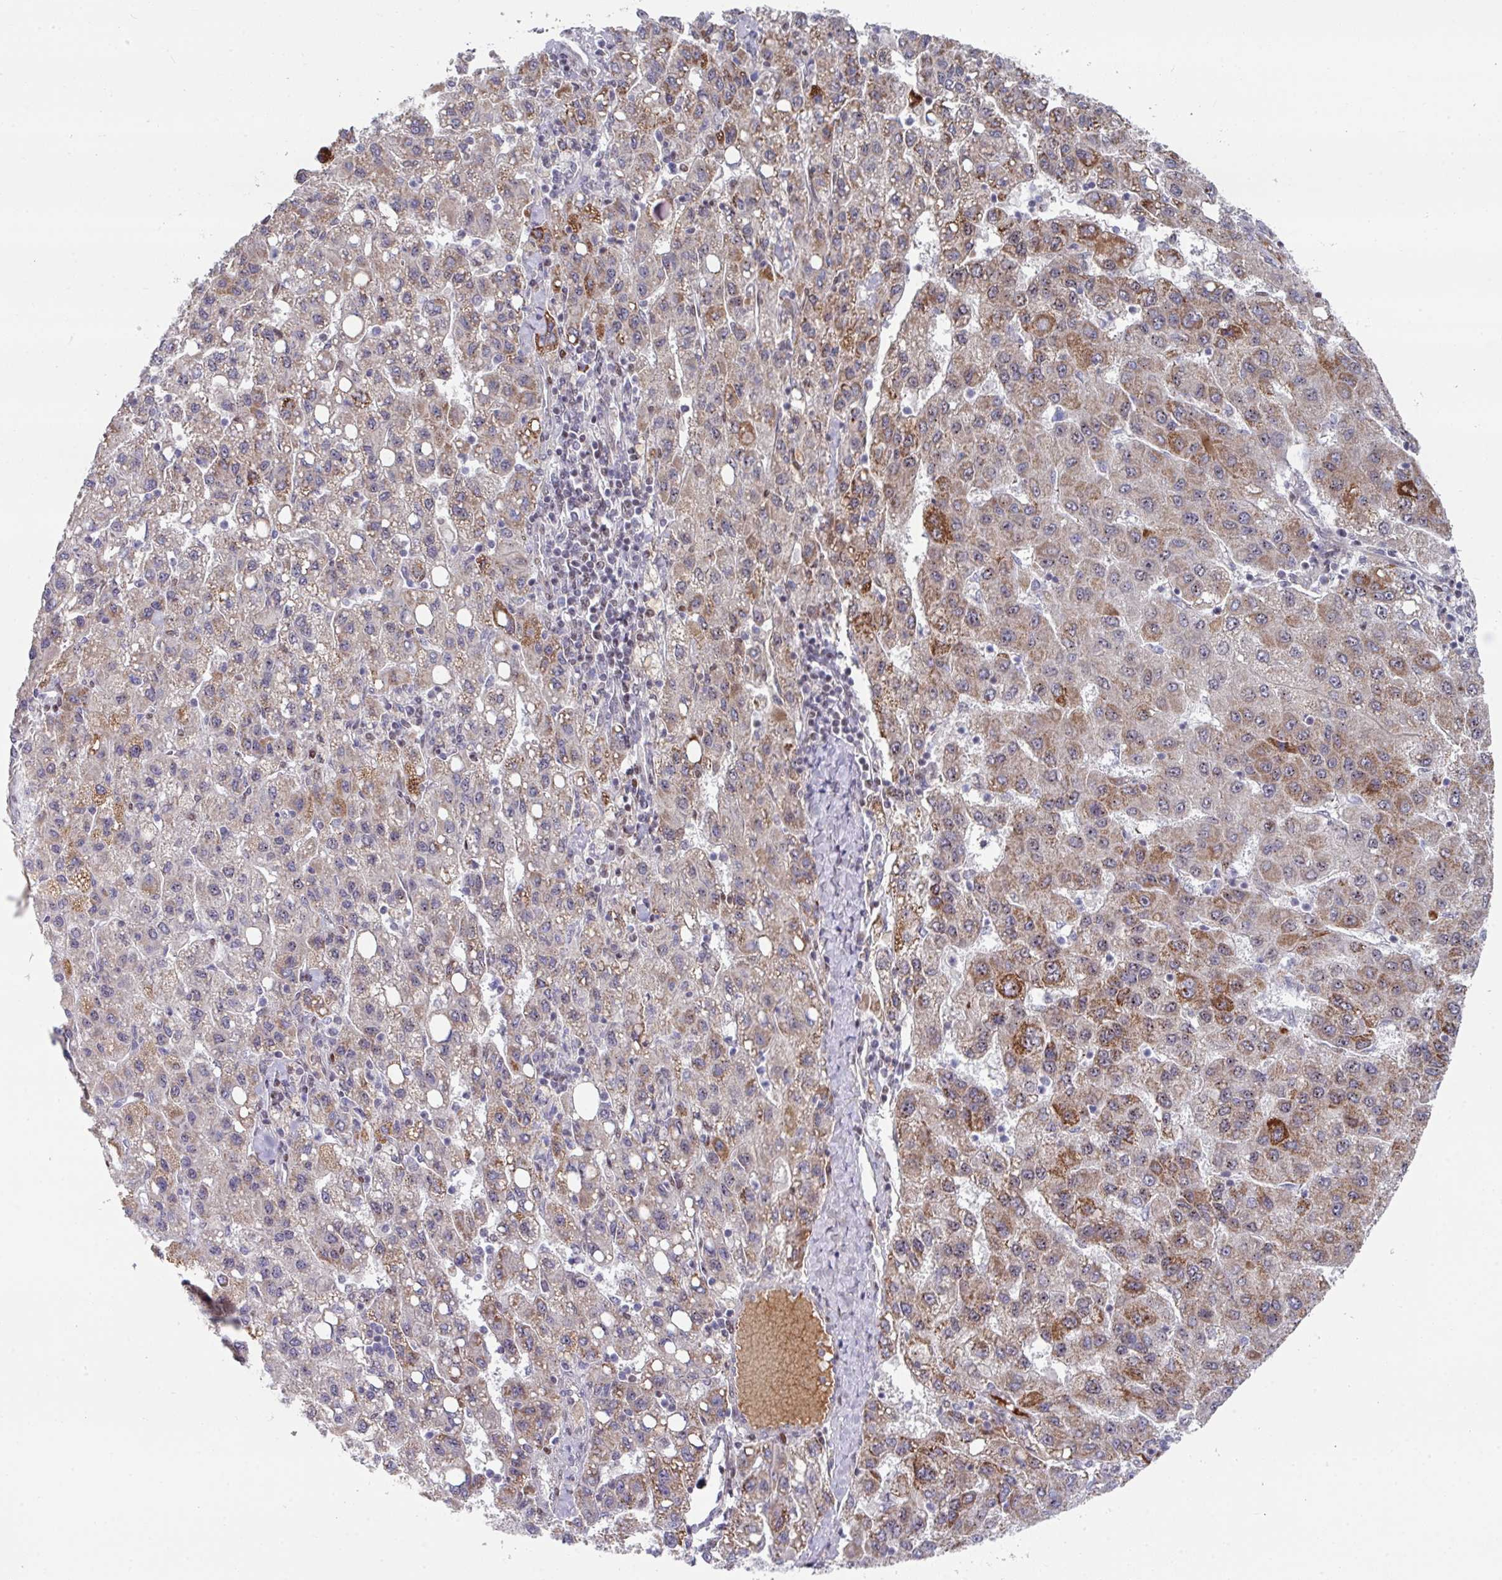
{"staining": {"intensity": "moderate", "quantity": "25%-75%", "location": "cytoplasmic/membranous"}, "tissue": "liver cancer", "cell_type": "Tumor cells", "image_type": "cancer", "snomed": [{"axis": "morphology", "description": "Carcinoma, Hepatocellular, NOS"}, {"axis": "topography", "description": "Liver"}], "caption": "Protein staining by immunohistochemistry (IHC) reveals moderate cytoplasmic/membranous staining in about 25%-75% of tumor cells in hepatocellular carcinoma (liver).", "gene": "CBX7", "patient": {"sex": "female", "age": 82}}